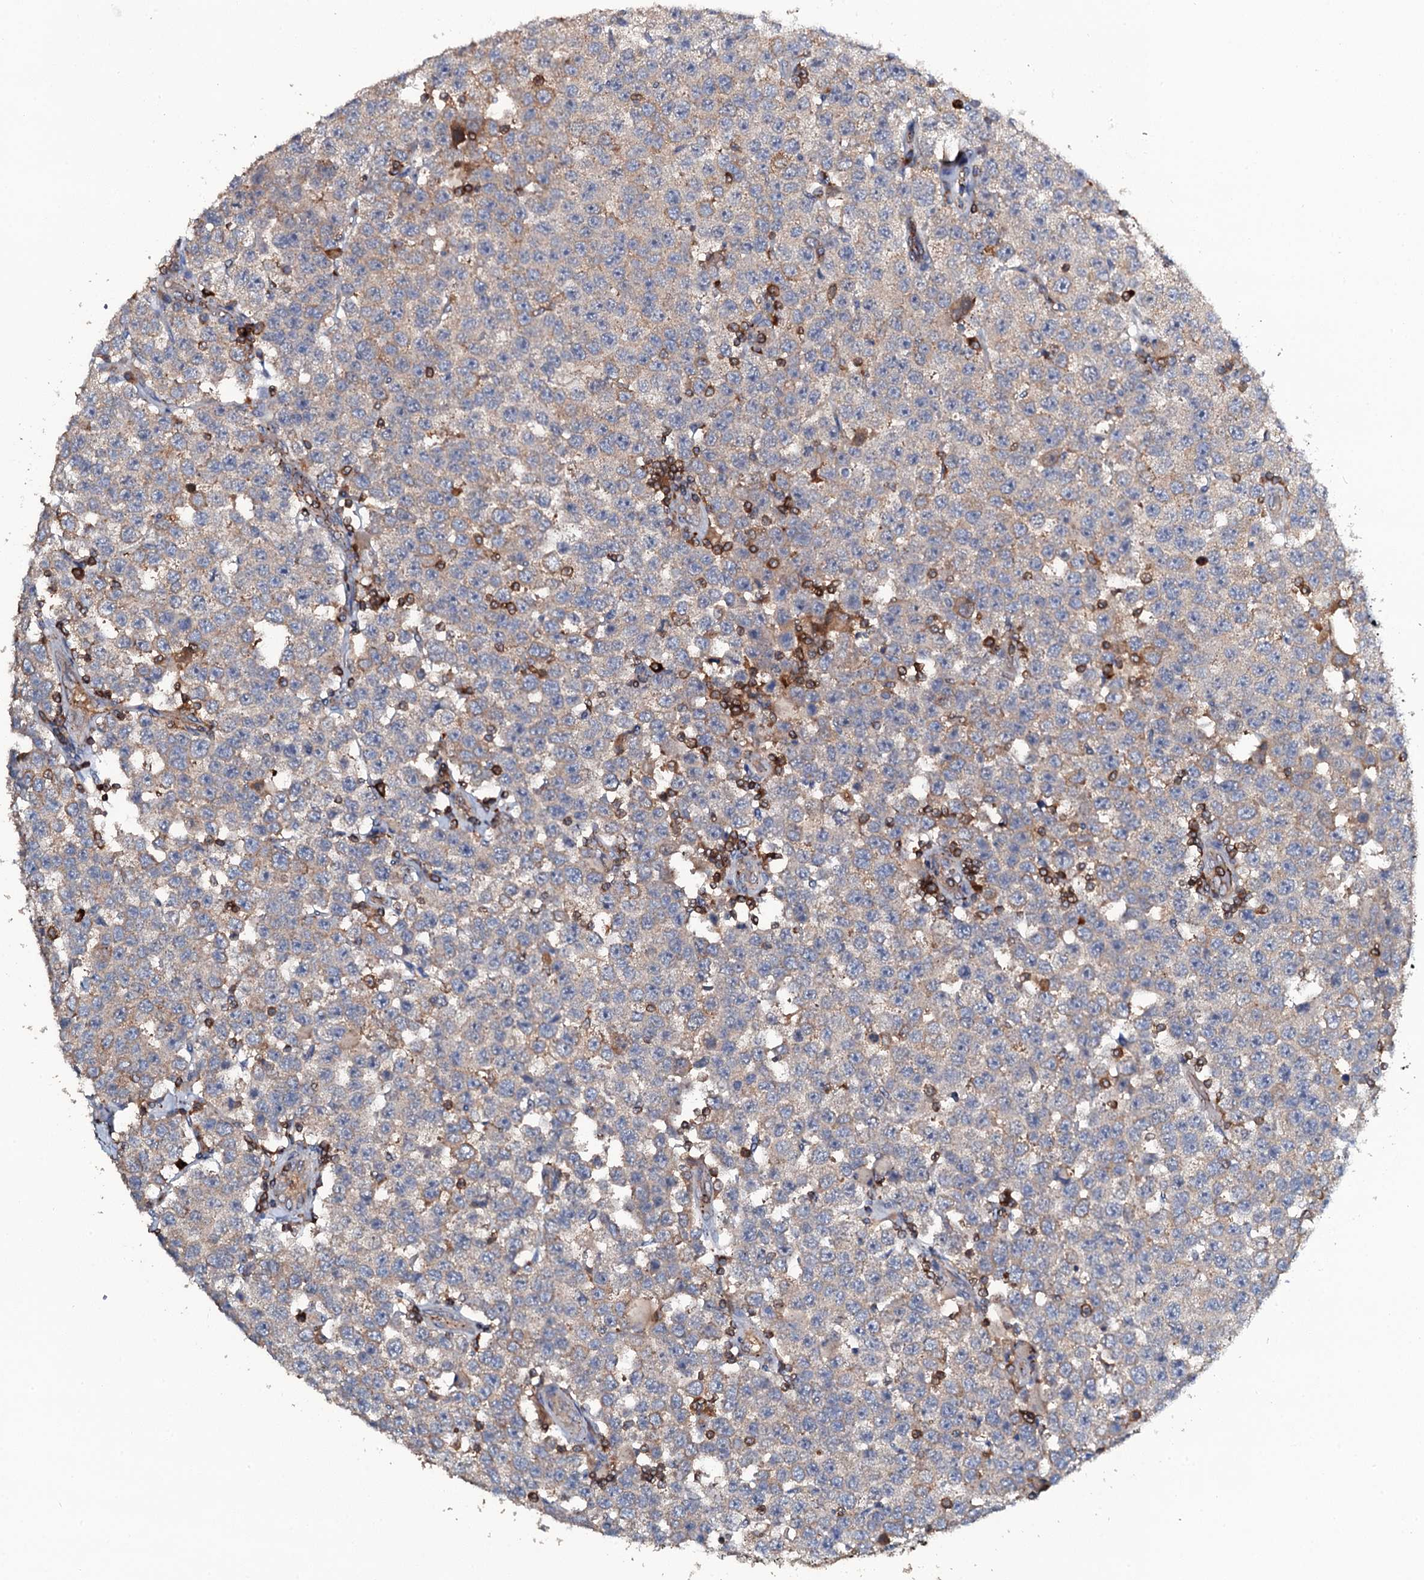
{"staining": {"intensity": "weak", "quantity": "25%-75%", "location": "cytoplasmic/membranous"}, "tissue": "testis cancer", "cell_type": "Tumor cells", "image_type": "cancer", "snomed": [{"axis": "morphology", "description": "Seminoma, NOS"}, {"axis": "topography", "description": "Testis"}], "caption": "Seminoma (testis) stained for a protein reveals weak cytoplasmic/membranous positivity in tumor cells.", "gene": "GRK2", "patient": {"sex": "male", "age": 28}}